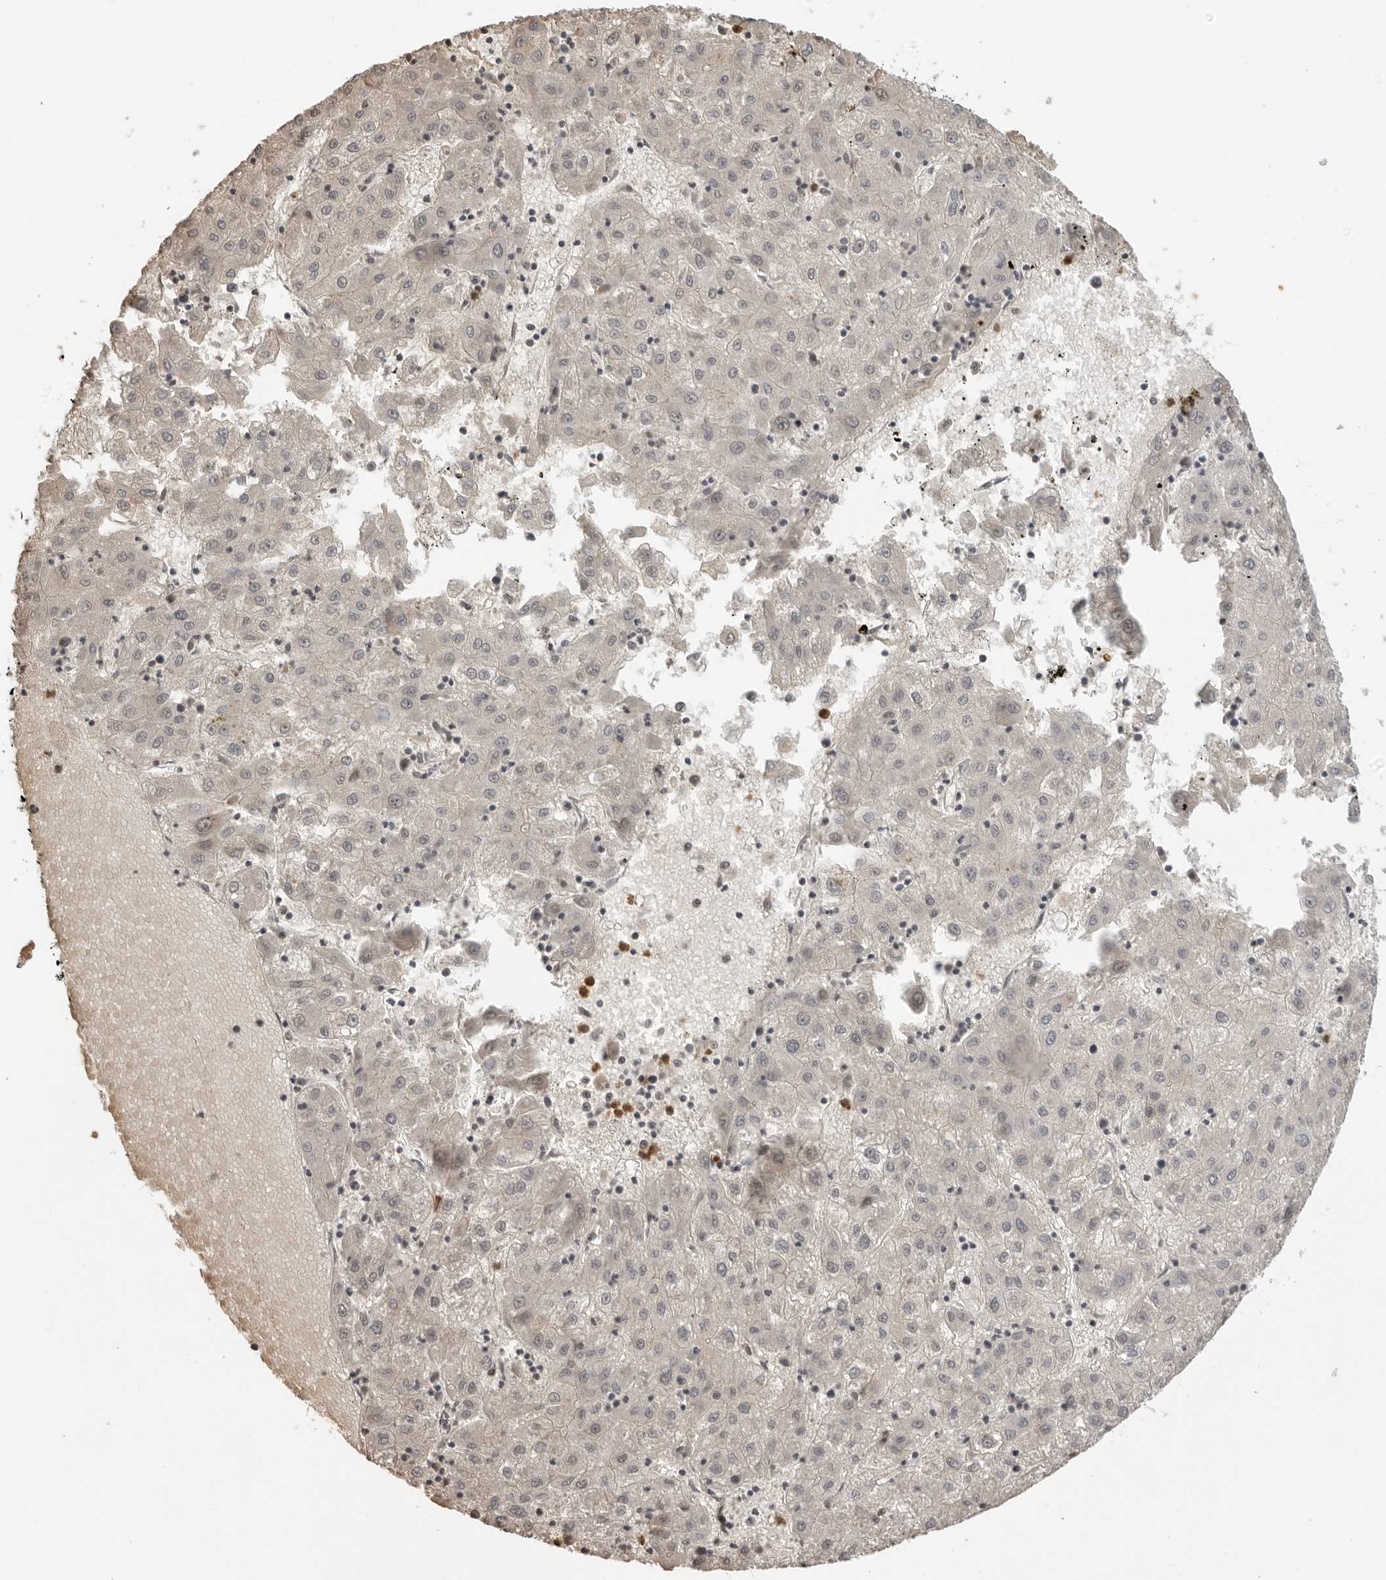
{"staining": {"intensity": "negative", "quantity": "none", "location": "none"}, "tissue": "liver cancer", "cell_type": "Tumor cells", "image_type": "cancer", "snomed": [{"axis": "morphology", "description": "Carcinoma, Hepatocellular, NOS"}, {"axis": "topography", "description": "Liver"}], "caption": "An immunohistochemistry photomicrograph of hepatocellular carcinoma (liver) is shown. There is no staining in tumor cells of hepatocellular carcinoma (liver). Nuclei are stained in blue.", "gene": "SUGCT", "patient": {"sex": "male", "age": 72}}